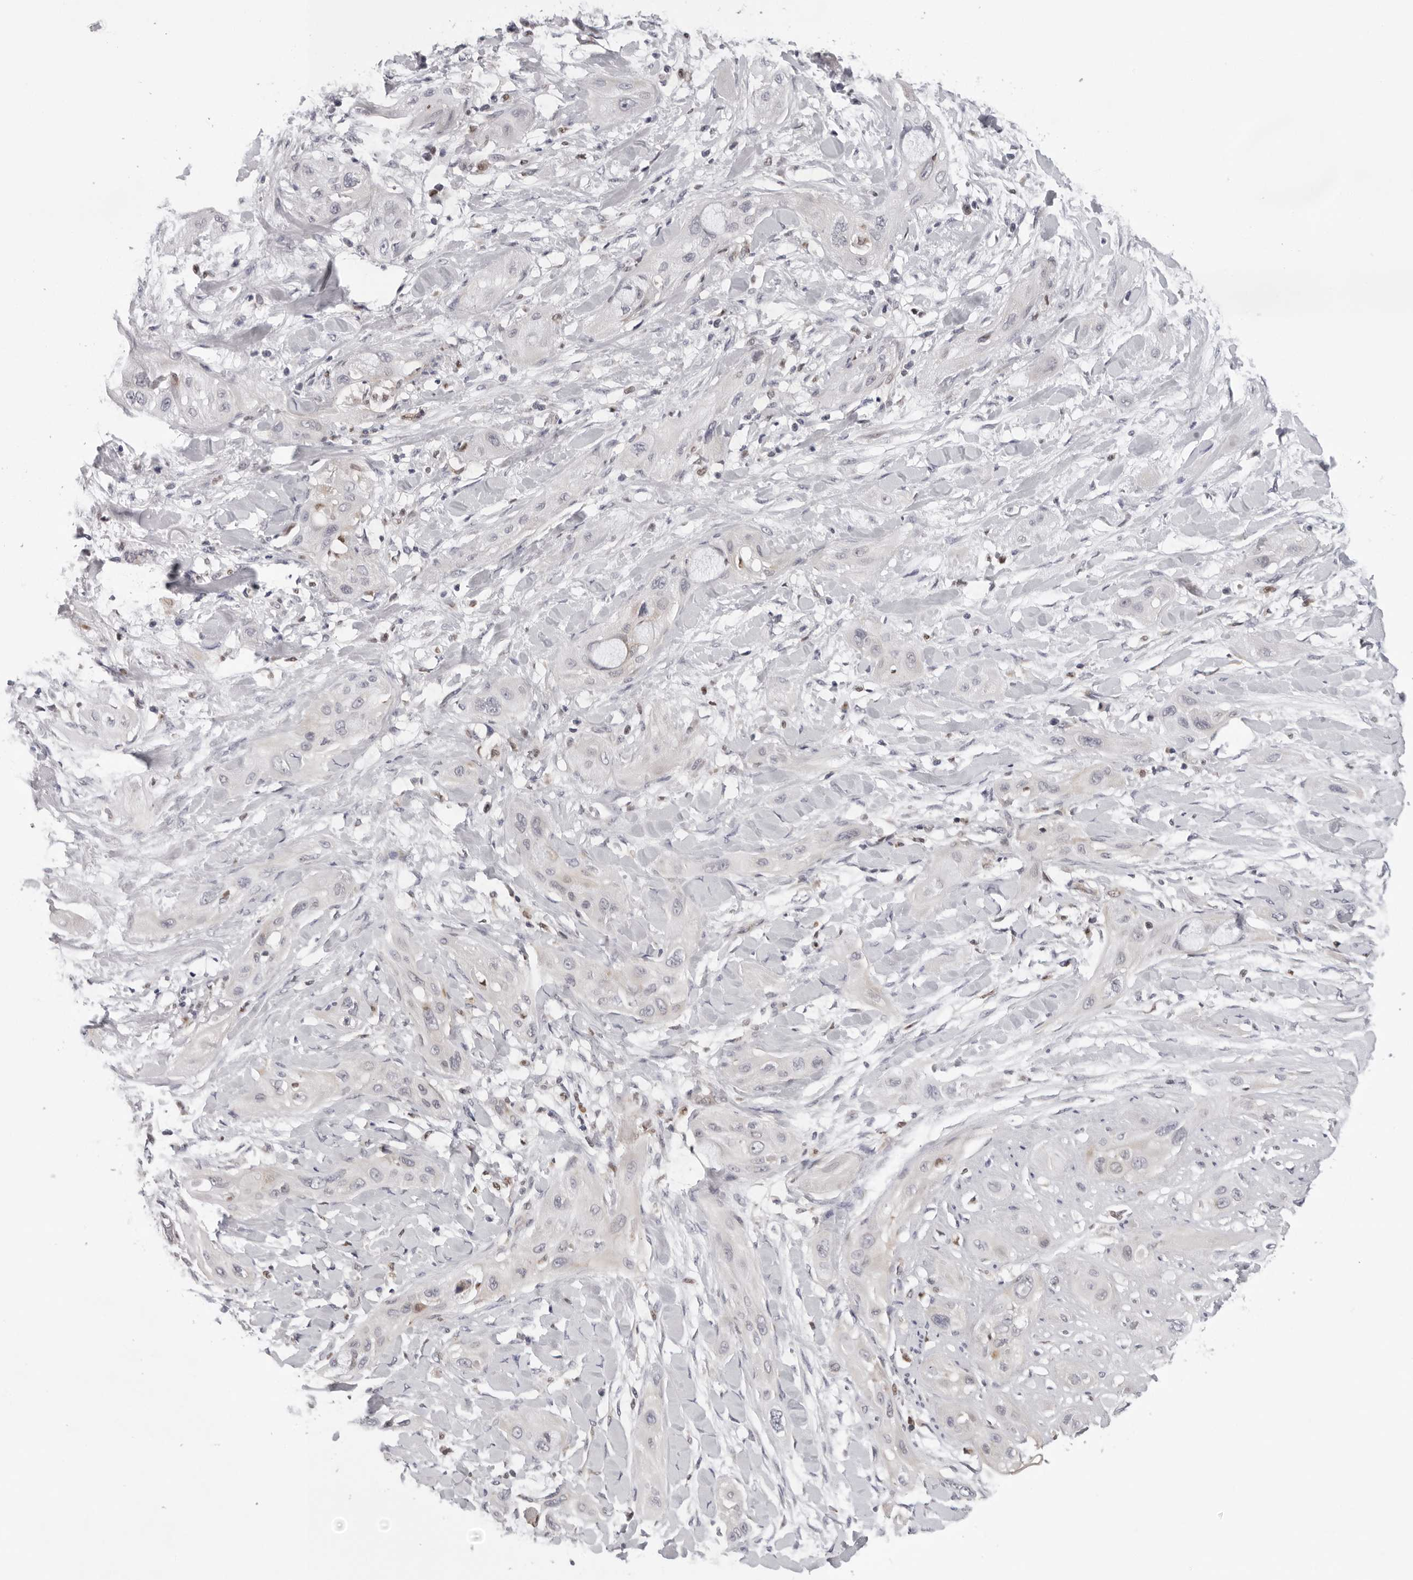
{"staining": {"intensity": "negative", "quantity": "none", "location": "none"}, "tissue": "lung cancer", "cell_type": "Tumor cells", "image_type": "cancer", "snomed": [{"axis": "morphology", "description": "Squamous cell carcinoma, NOS"}, {"axis": "topography", "description": "Lung"}], "caption": "Tumor cells are negative for protein expression in human lung squamous cell carcinoma.", "gene": "CPT2", "patient": {"sex": "female", "age": 47}}